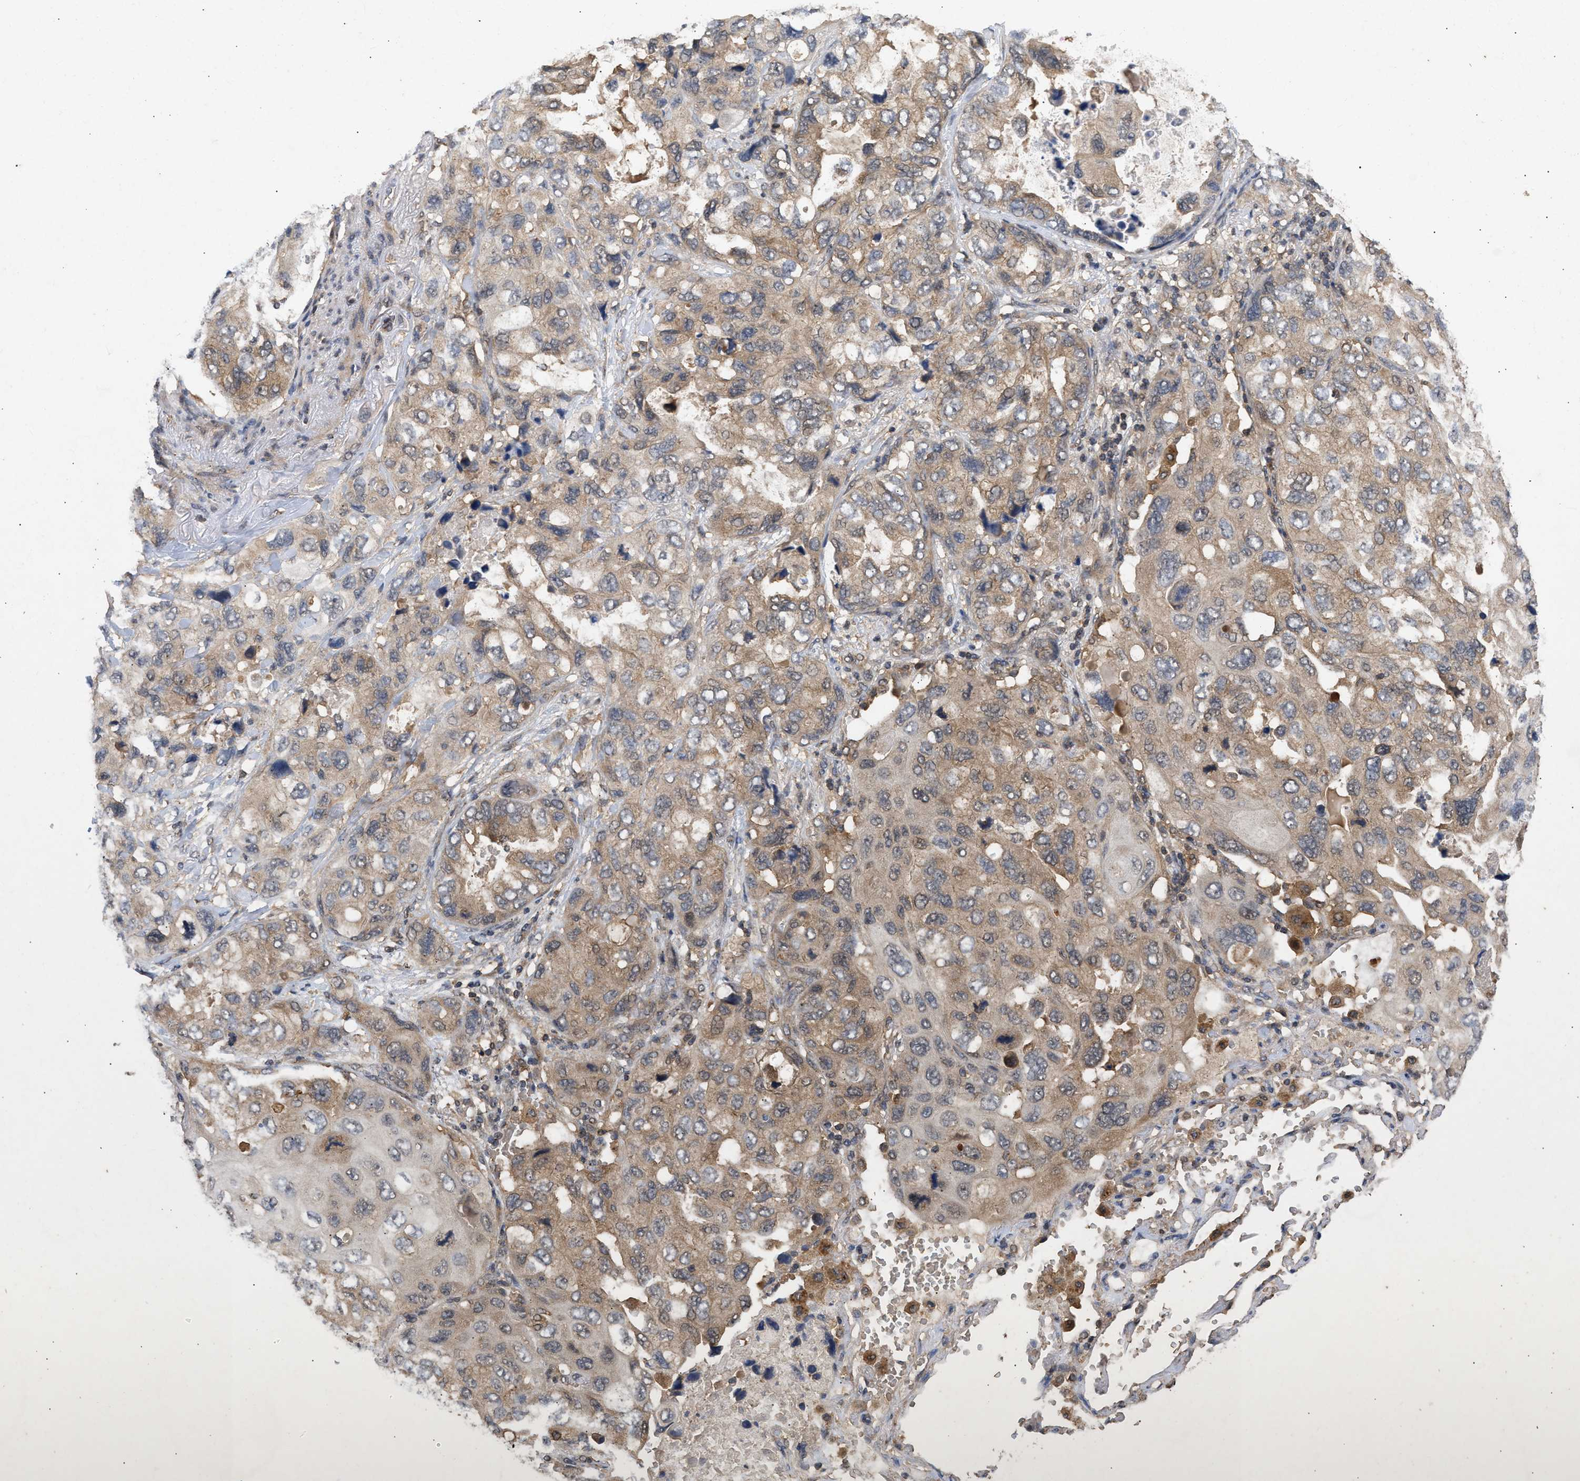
{"staining": {"intensity": "moderate", "quantity": "25%-75%", "location": "cytoplasmic/membranous"}, "tissue": "lung cancer", "cell_type": "Tumor cells", "image_type": "cancer", "snomed": [{"axis": "morphology", "description": "Squamous cell carcinoma, NOS"}, {"axis": "topography", "description": "Lung"}], "caption": "Protein analysis of squamous cell carcinoma (lung) tissue displays moderate cytoplasmic/membranous staining in about 25%-75% of tumor cells.", "gene": "FITM1", "patient": {"sex": "female", "age": 73}}